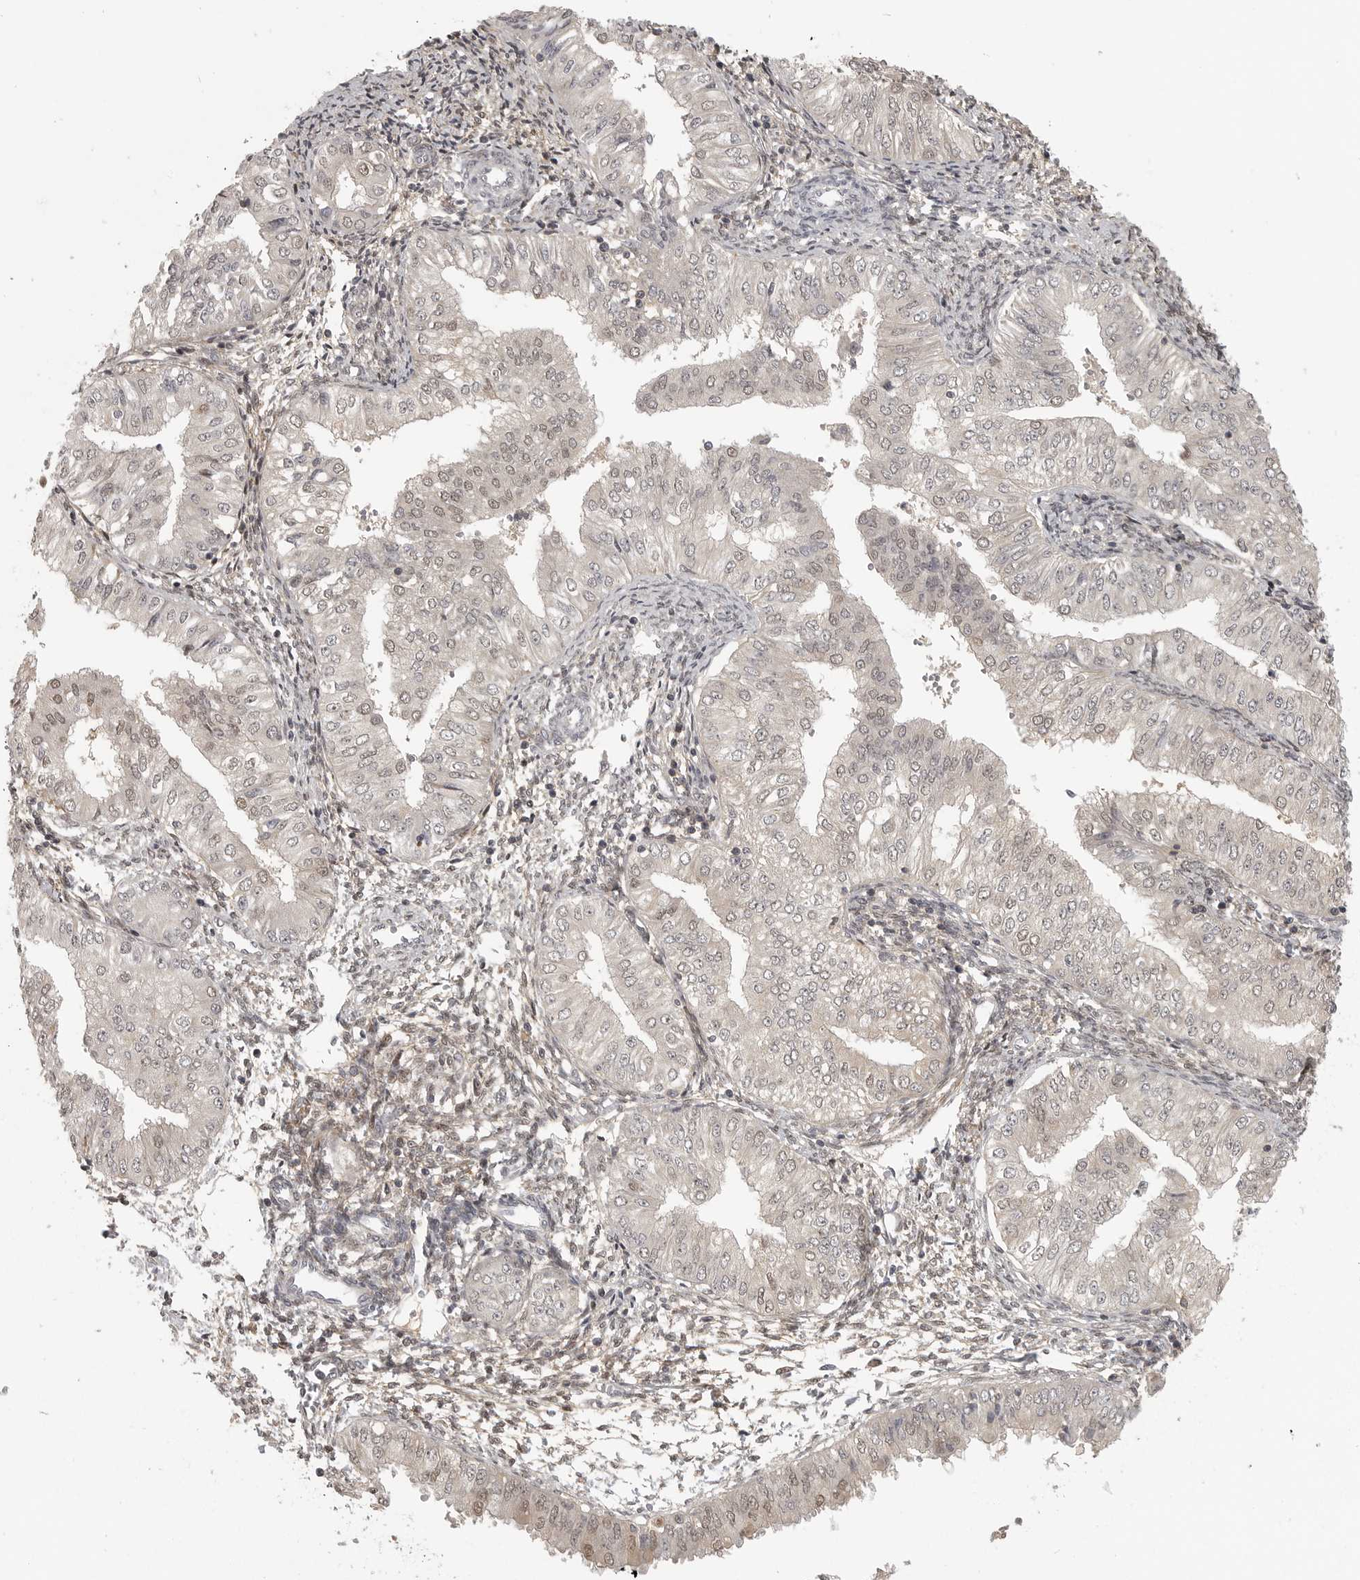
{"staining": {"intensity": "weak", "quantity": ">75%", "location": "nuclear"}, "tissue": "endometrial cancer", "cell_type": "Tumor cells", "image_type": "cancer", "snomed": [{"axis": "morphology", "description": "Normal tissue, NOS"}, {"axis": "morphology", "description": "Adenocarcinoma, NOS"}, {"axis": "topography", "description": "Endometrium"}], "caption": "This is a micrograph of immunohistochemistry staining of adenocarcinoma (endometrial), which shows weak positivity in the nuclear of tumor cells.", "gene": "UROD", "patient": {"sex": "female", "age": 53}}